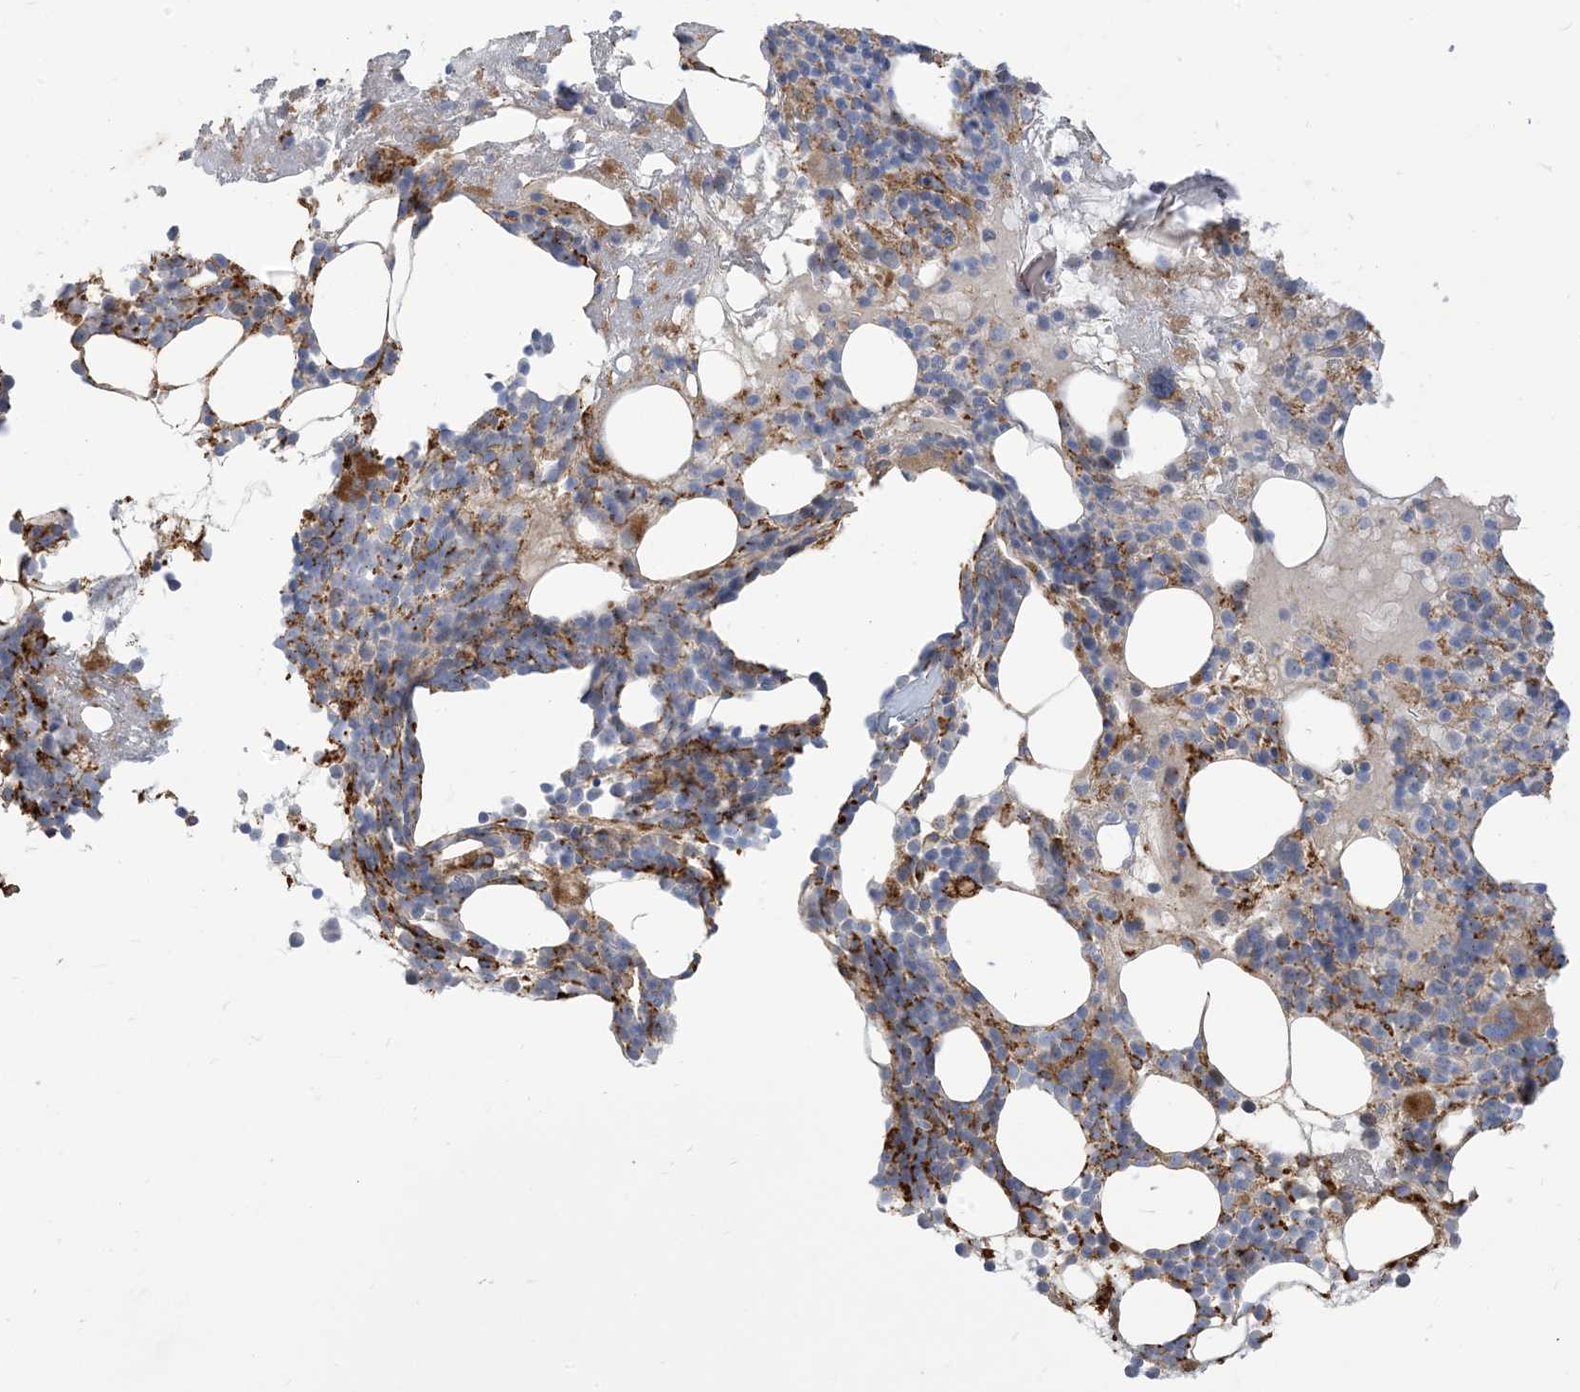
{"staining": {"intensity": "moderate", "quantity": "<25%", "location": "cytoplasmic/membranous"}, "tissue": "bone marrow", "cell_type": "Hematopoietic cells", "image_type": "normal", "snomed": [{"axis": "morphology", "description": "Normal tissue, NOS"}, {"axis": "morphology", "description": "Inflammation, NOS"}, {"axis": "topography", "description": "Bone marrow"}], "caption": "Protein staining of benign bone marrow reveals moderate cytoplasmic/membranous positivity in about <25% of hematopoietic cells. (Stains: DAB (3,3'-diaminobenzidine) in brown, nuclei in blue, Microscopy: brightfield microscopy at high magnification).", "gene": "PEAR1", "patient": {"sex": "female", "age": 77}}